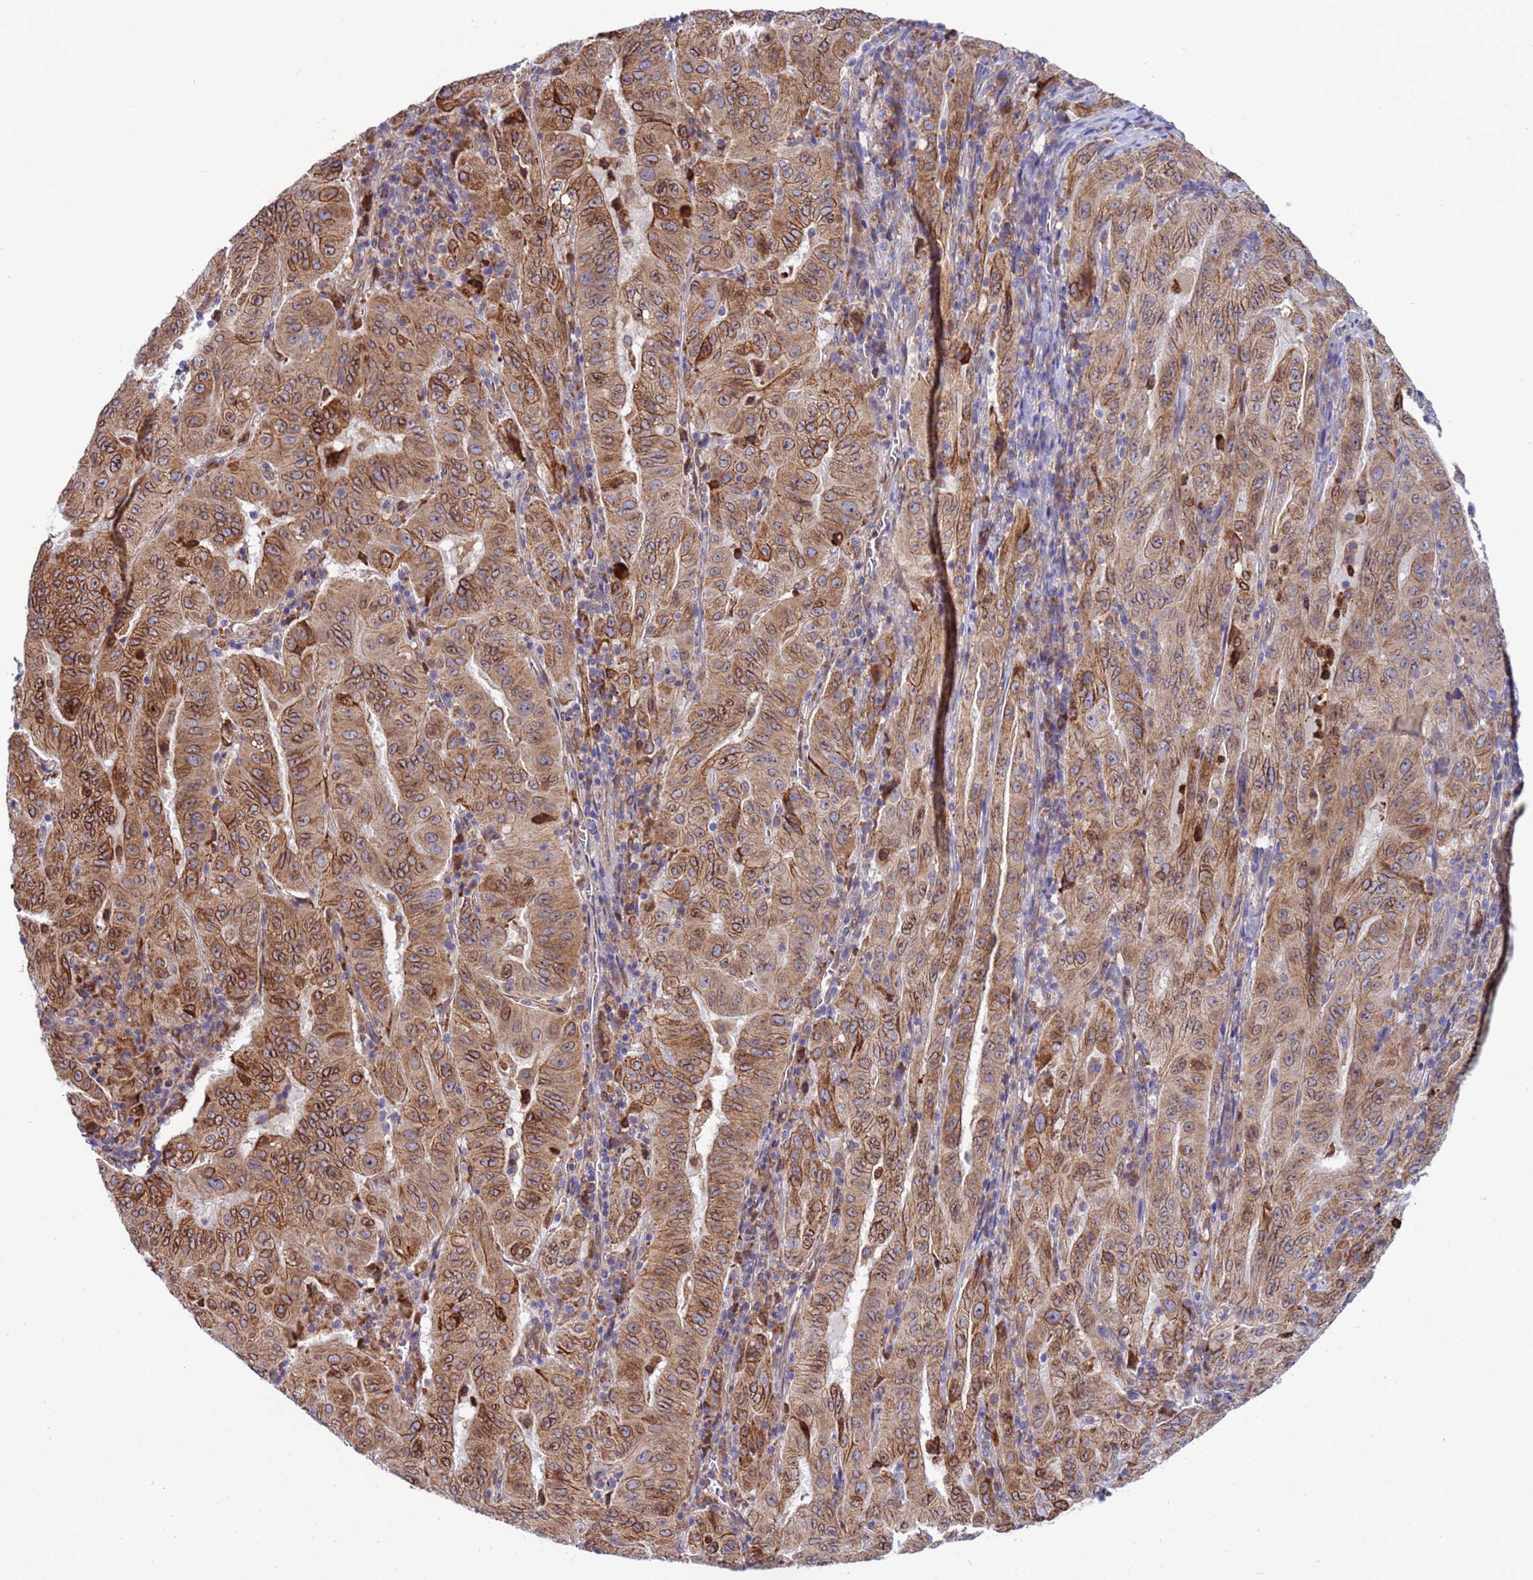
{"staining": {"intensity": "moderate", "quantity": ">75%", "location": "cytoplasmic/membranous"}, "tissue": "pancreatic cancer", "cell_type": "Tumor cells", "image_type": "cancer", "snomed": [{"axis": "morphology", "description": "Adenocarcinoma, NOS"}, {"axis": "topography", "description": "Pancreas"}], "caption": "Adenocarcinoma (pancreatic) stained with a protein marker displays moderate staining in tumor cells.", "gene": "RAPGEF4", "patient": {"sex": "male", "age": 63}}